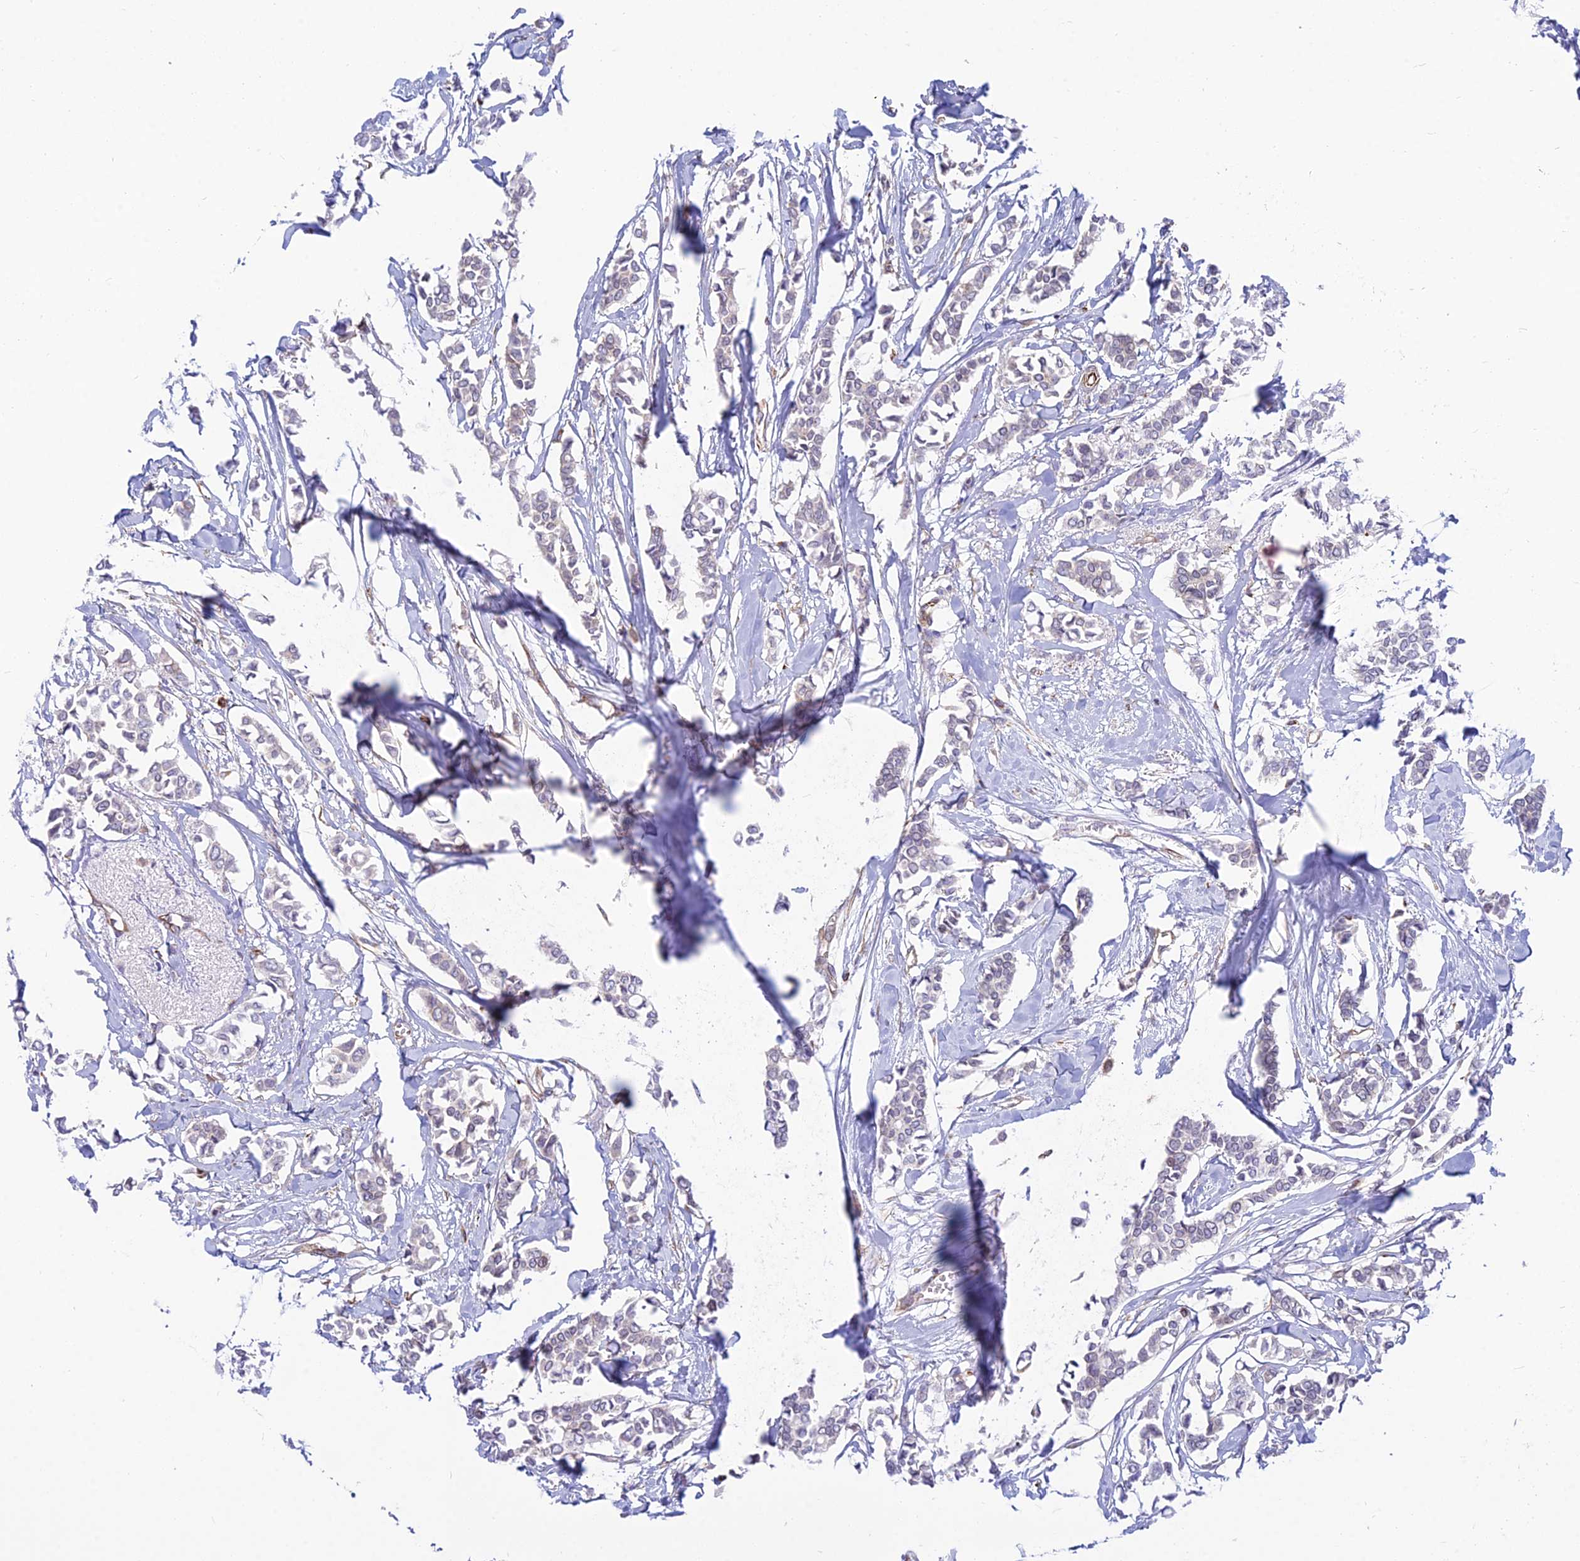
{"staining": {"intensity": "negative", "quantity": "none", "location": "none"}, "tissue": "breast cancer", "cell_type": "Tumor cells", "image_type": "cancer", "snomed": [{"axis": "morphology", "description": "Duct carcinoma"}, {"axis": "topography", "description": "Breast"}], "caption": "Photomicrograph shows no protein expression in tumor cells of breast intraductal carcinoma tissue. The staining was performed using DAB (3,3'-diaminobenzidine) to visualize the protein expression in brown, while the nuclei were stained in blue with hematoxylin (Magnification: 20x).", "gene": "SAPCD2", "patient": {"sex": "female", "age": 41}}